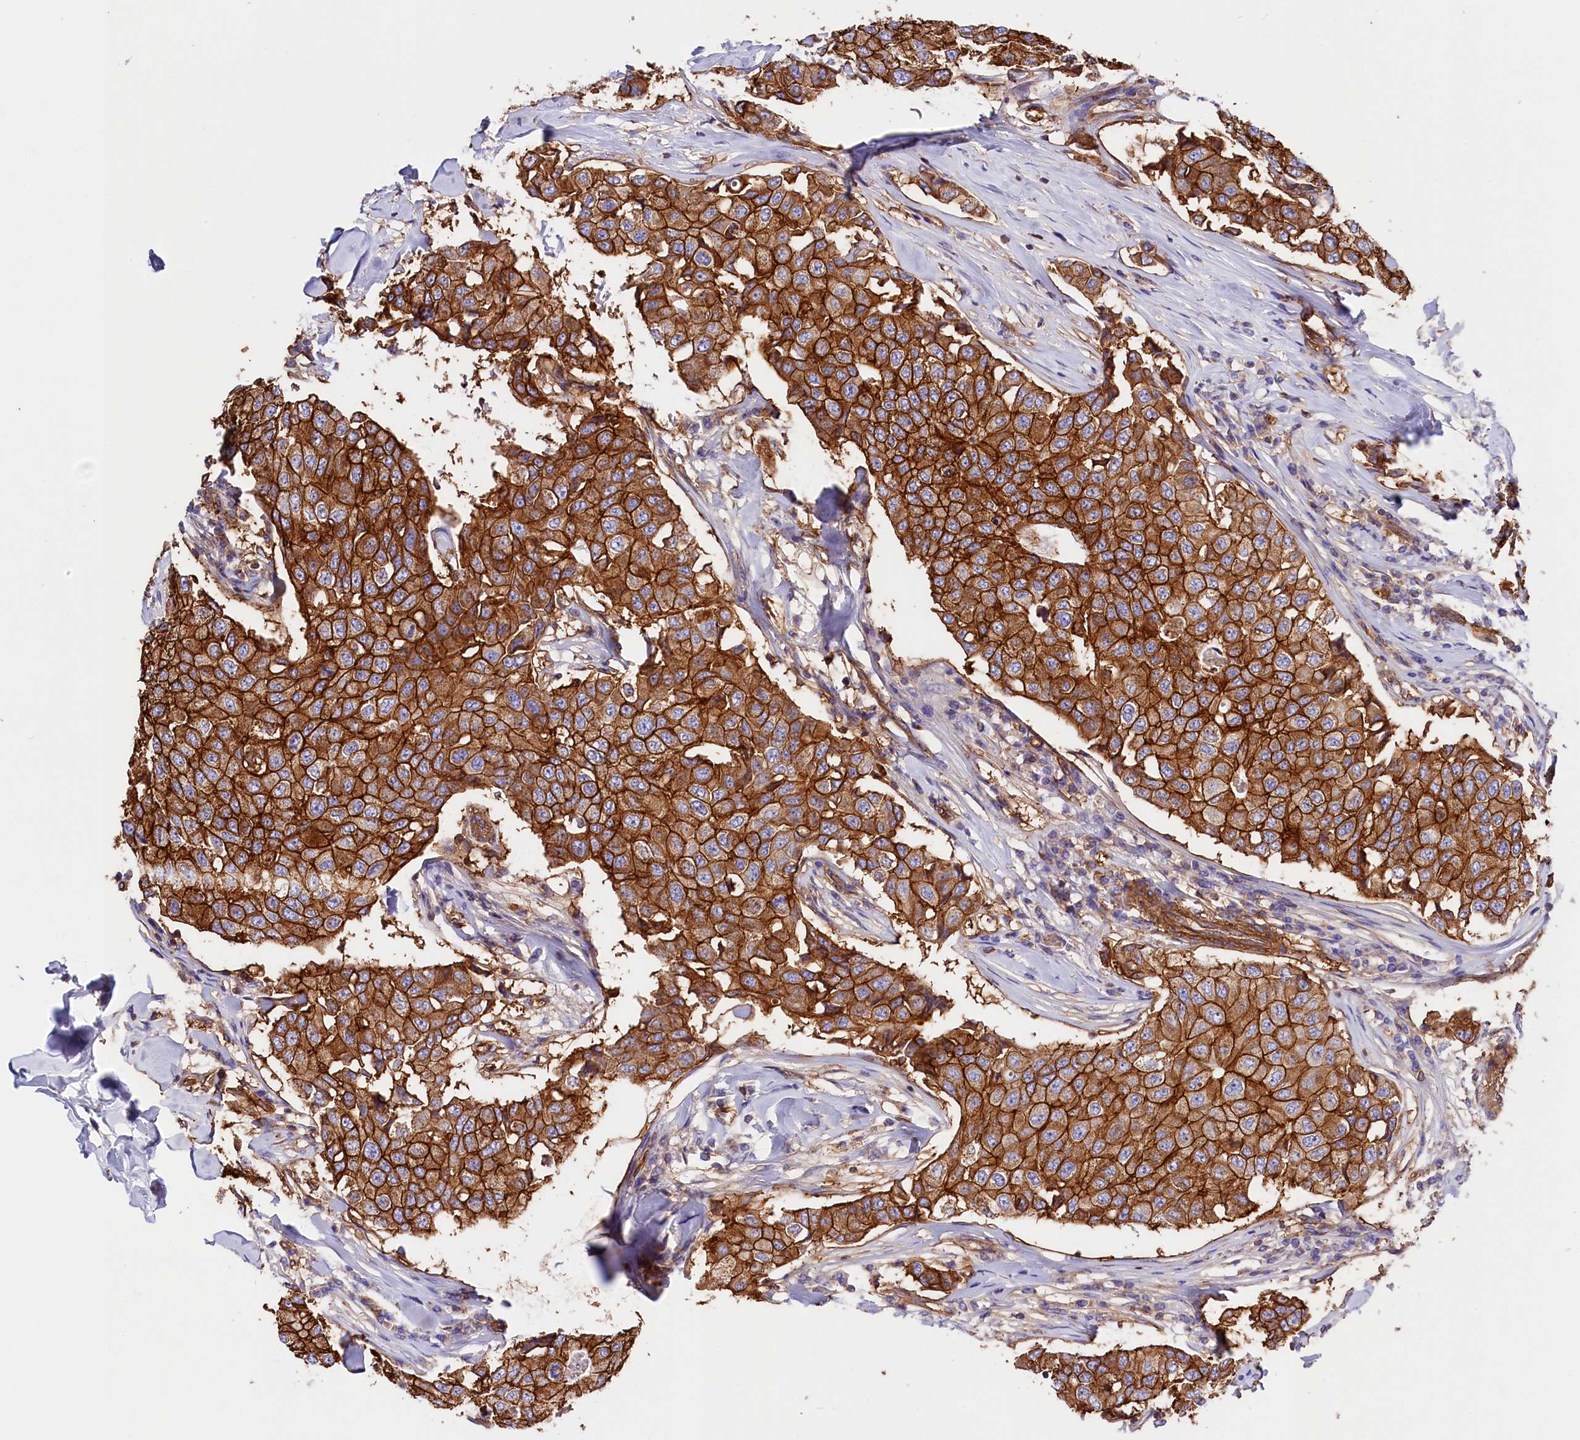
{"staining": {"intensity": "strong", "quantity": ">75%", "location": "cytoplasmic/membranous"}, "tissue": "breast cancer", "cell_type": "Tumor cells", "image_type": "cancer", "snomed": [{"axis": "morphology", "description": "Duct carcinoma"}, {"axis": "topography", "description": "Breast"}], "caption": "Breast infiltrating ductal carcinoma was stained to show a protein in brown. There is high levels of strong cytoplasmic/membranous positivity in approximately >75% of tumor cells.", "gene": "ATP2B4", "patient": {"sex": "female", "age": 80}}